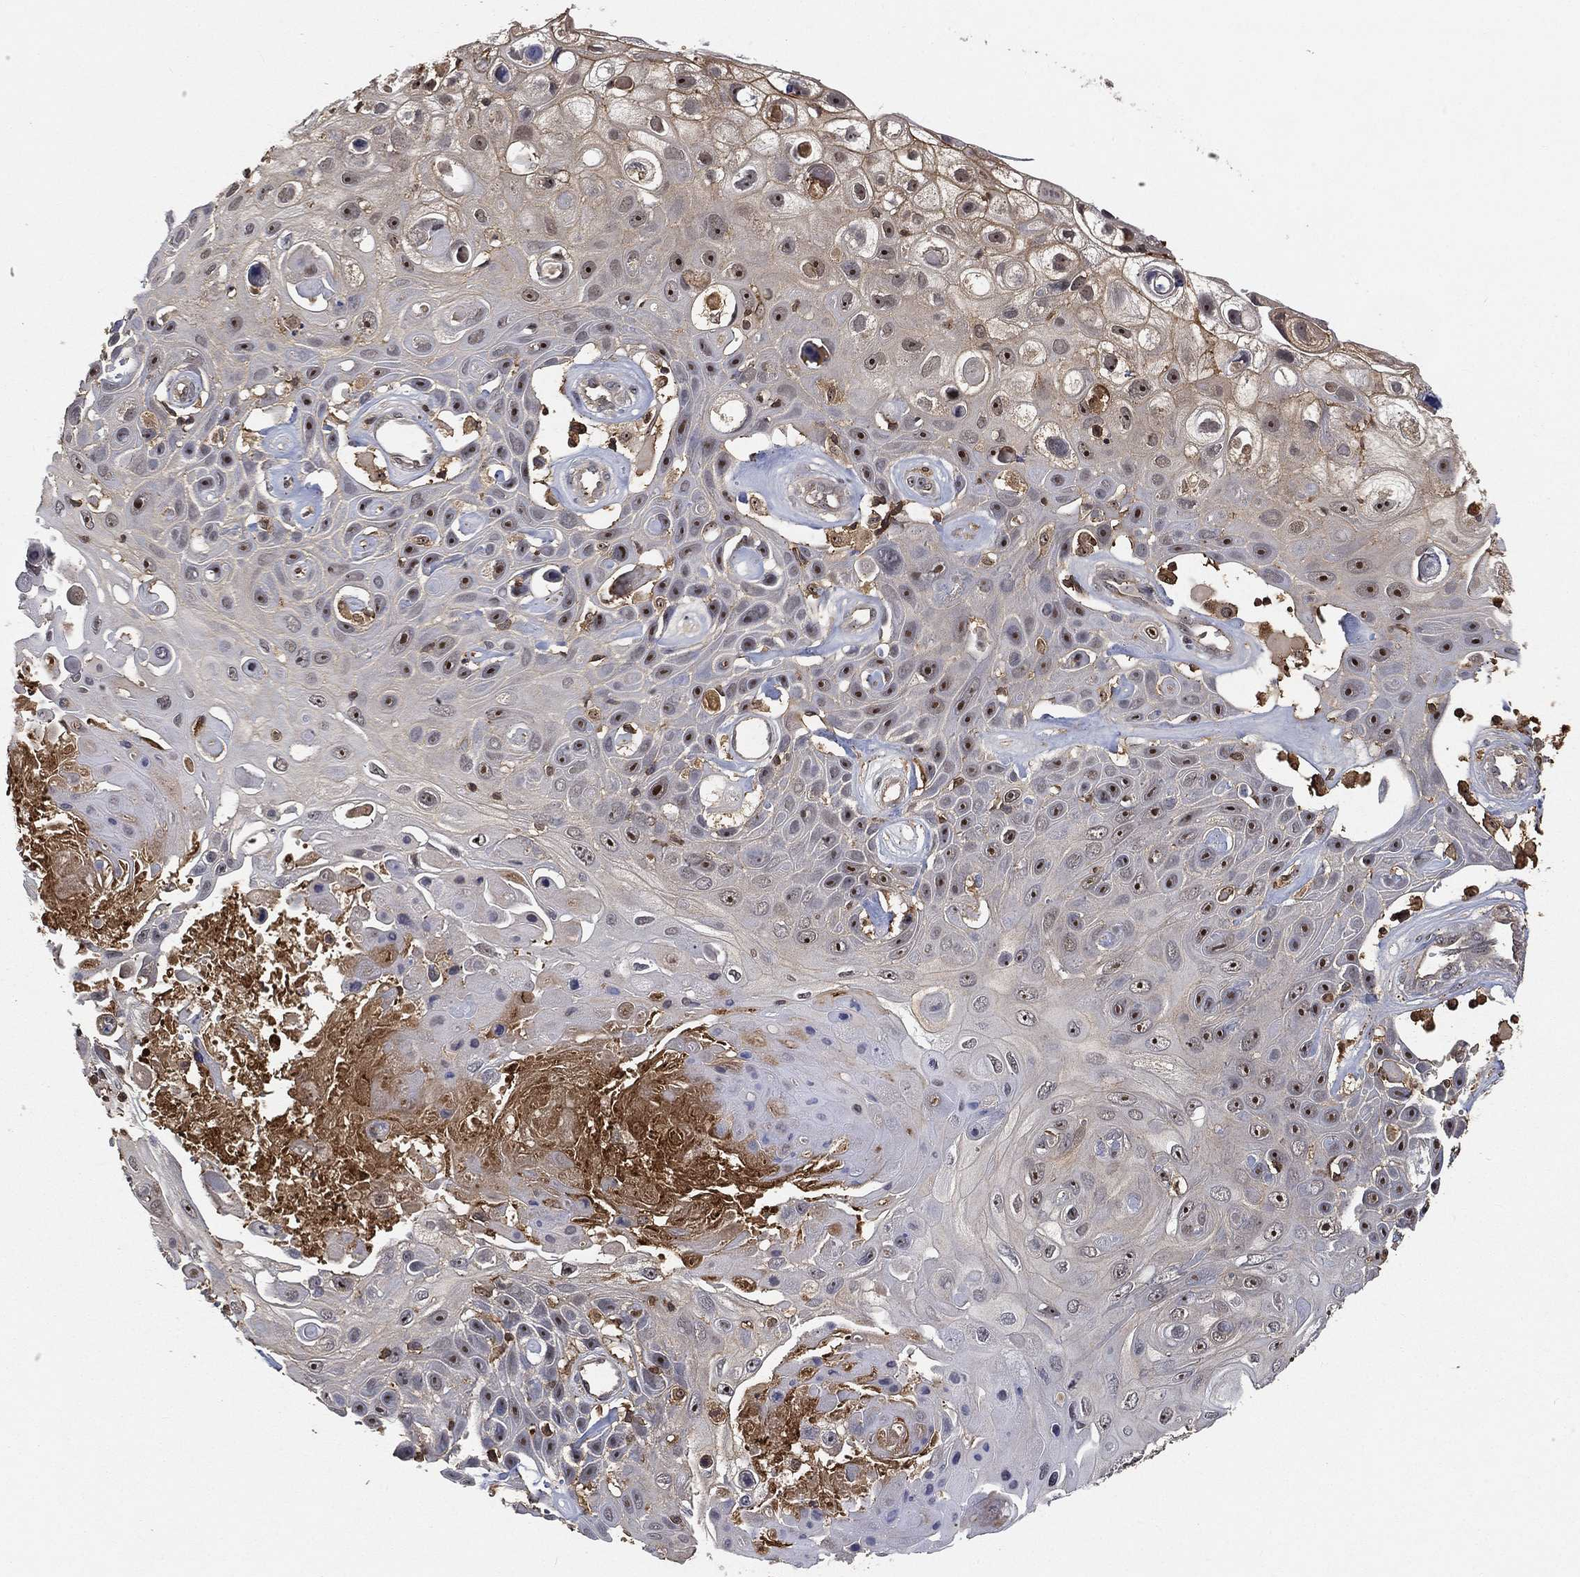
{"staining": {"intensity": "moderate", "quantity": "<25%", "location": "nuclear"}, "tissue": "skin cancer", "cell_type": "Tumor cells", "image_type": "cancer", "snomed": [{"axis": "morphology", "description": "Squamous cell carcinoma, NOS"}, {"axis": "topography", "description": "Skin"}], "caption": "Tumor cells show low levels of moderate nuclear staining in about <25% of cells in human skin cancer.", "gene": "CRYL1", "patient": {"sex": "male", "age": 82}}